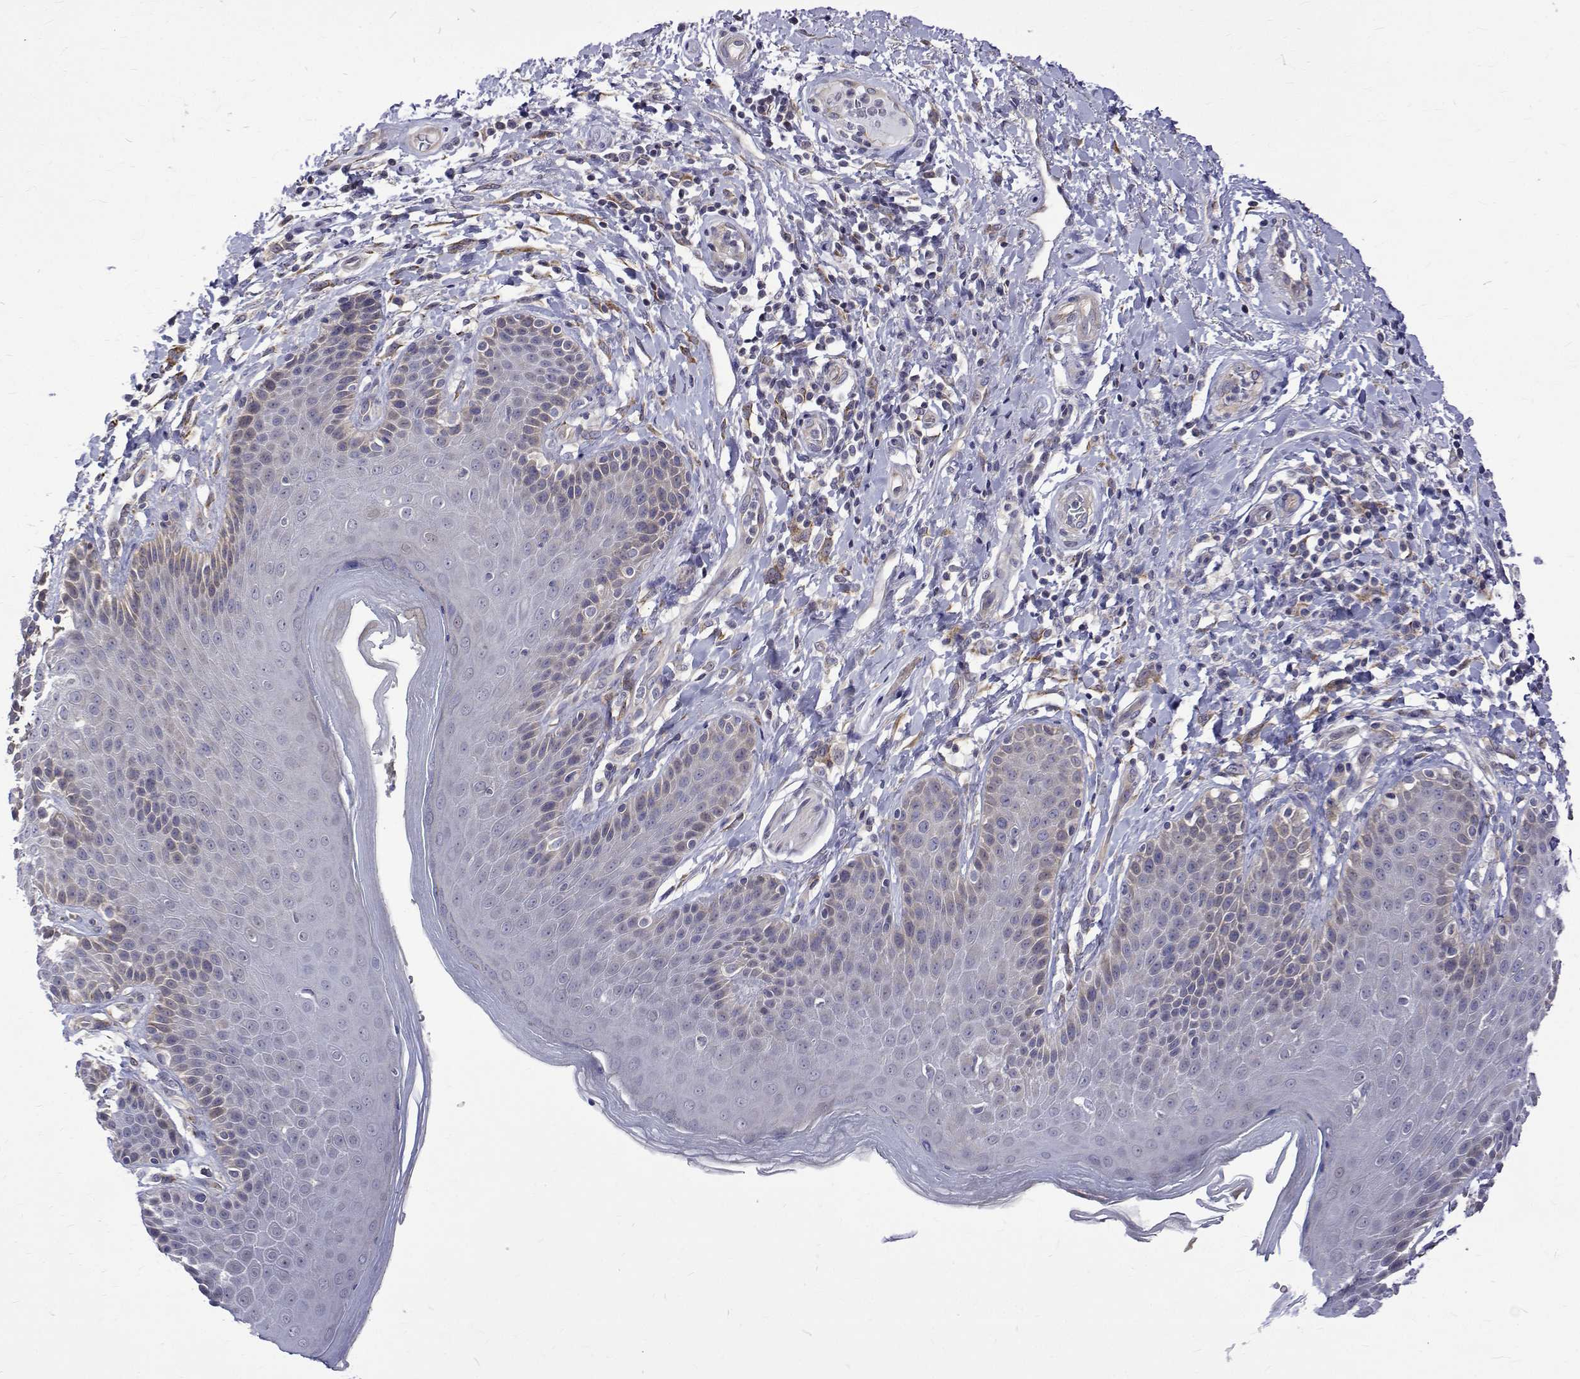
{"staining": {"intensity": "negative", "quantity": "none", "location": "none"}, "tissue": "skin", "cell_type": "Epidermal cells", "image_type": "normal", "snomed": [{"axis": "morphology", "description": "Normal tissue, NOS"}, {"axis": "topography", "description": "Anal"}, {"axis": "topography", "description": "Peripheral nerve tissue"}], "caption": "Human skin stained for a protein using immunohistochemistry (IHC) displays no positivity in epidermal cells.", "gene": "PADI1", "patient": {"sex": "male", "age": 51}}